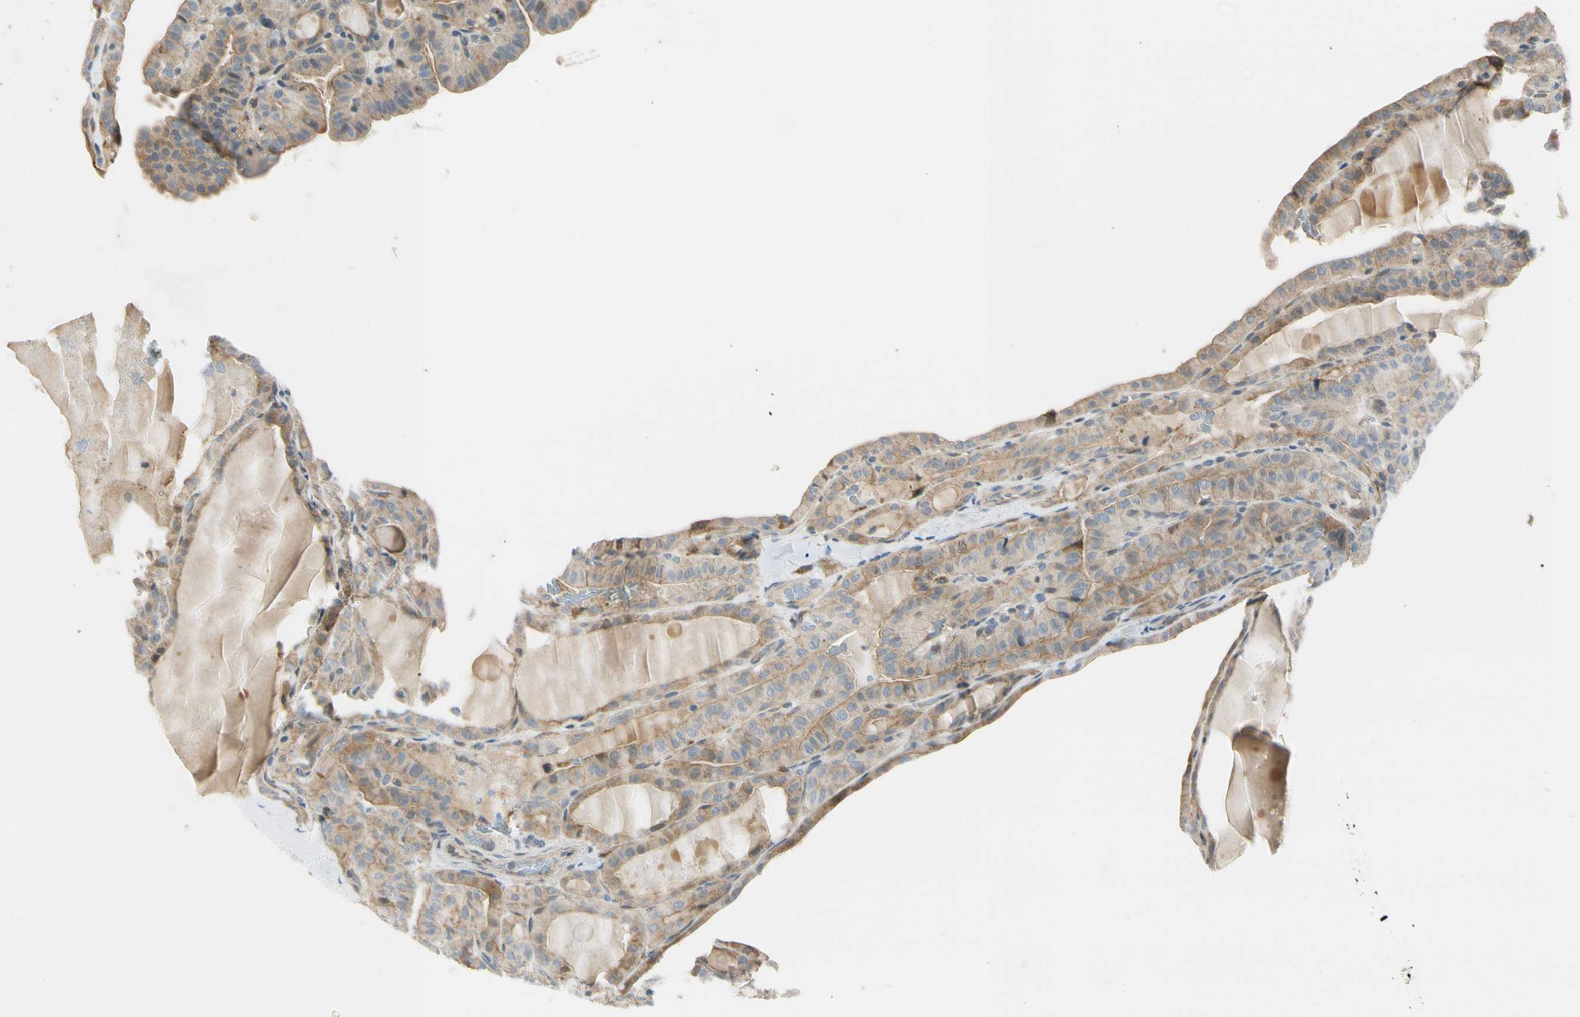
{"staining": {"intensity": "moderate", "quantity": "25%-75%", "location": "cytoplasmic/membranous"}, "tissue": "thyroid cancer", "cell_type": "Tumor cells", "image_type": "cancer", "snomed": [{"axis": "morphology", "description": "Papillary adenocarcinoma, NOS"}, {"axis": "topography", "description": "Thyroid gland"}], "caption": "Tumor cells demonstrate medium levels of moderate cytoplasmic/membranous positivity in approximately 25%-75% of cells in human thyroid cancer. (Stains: DAB in brown, nuclei in blue, Microscopy: brightfield microscopy at high magnification).", "gene": "NPDC1", "patient": {"sex": "male", "age": 77}}